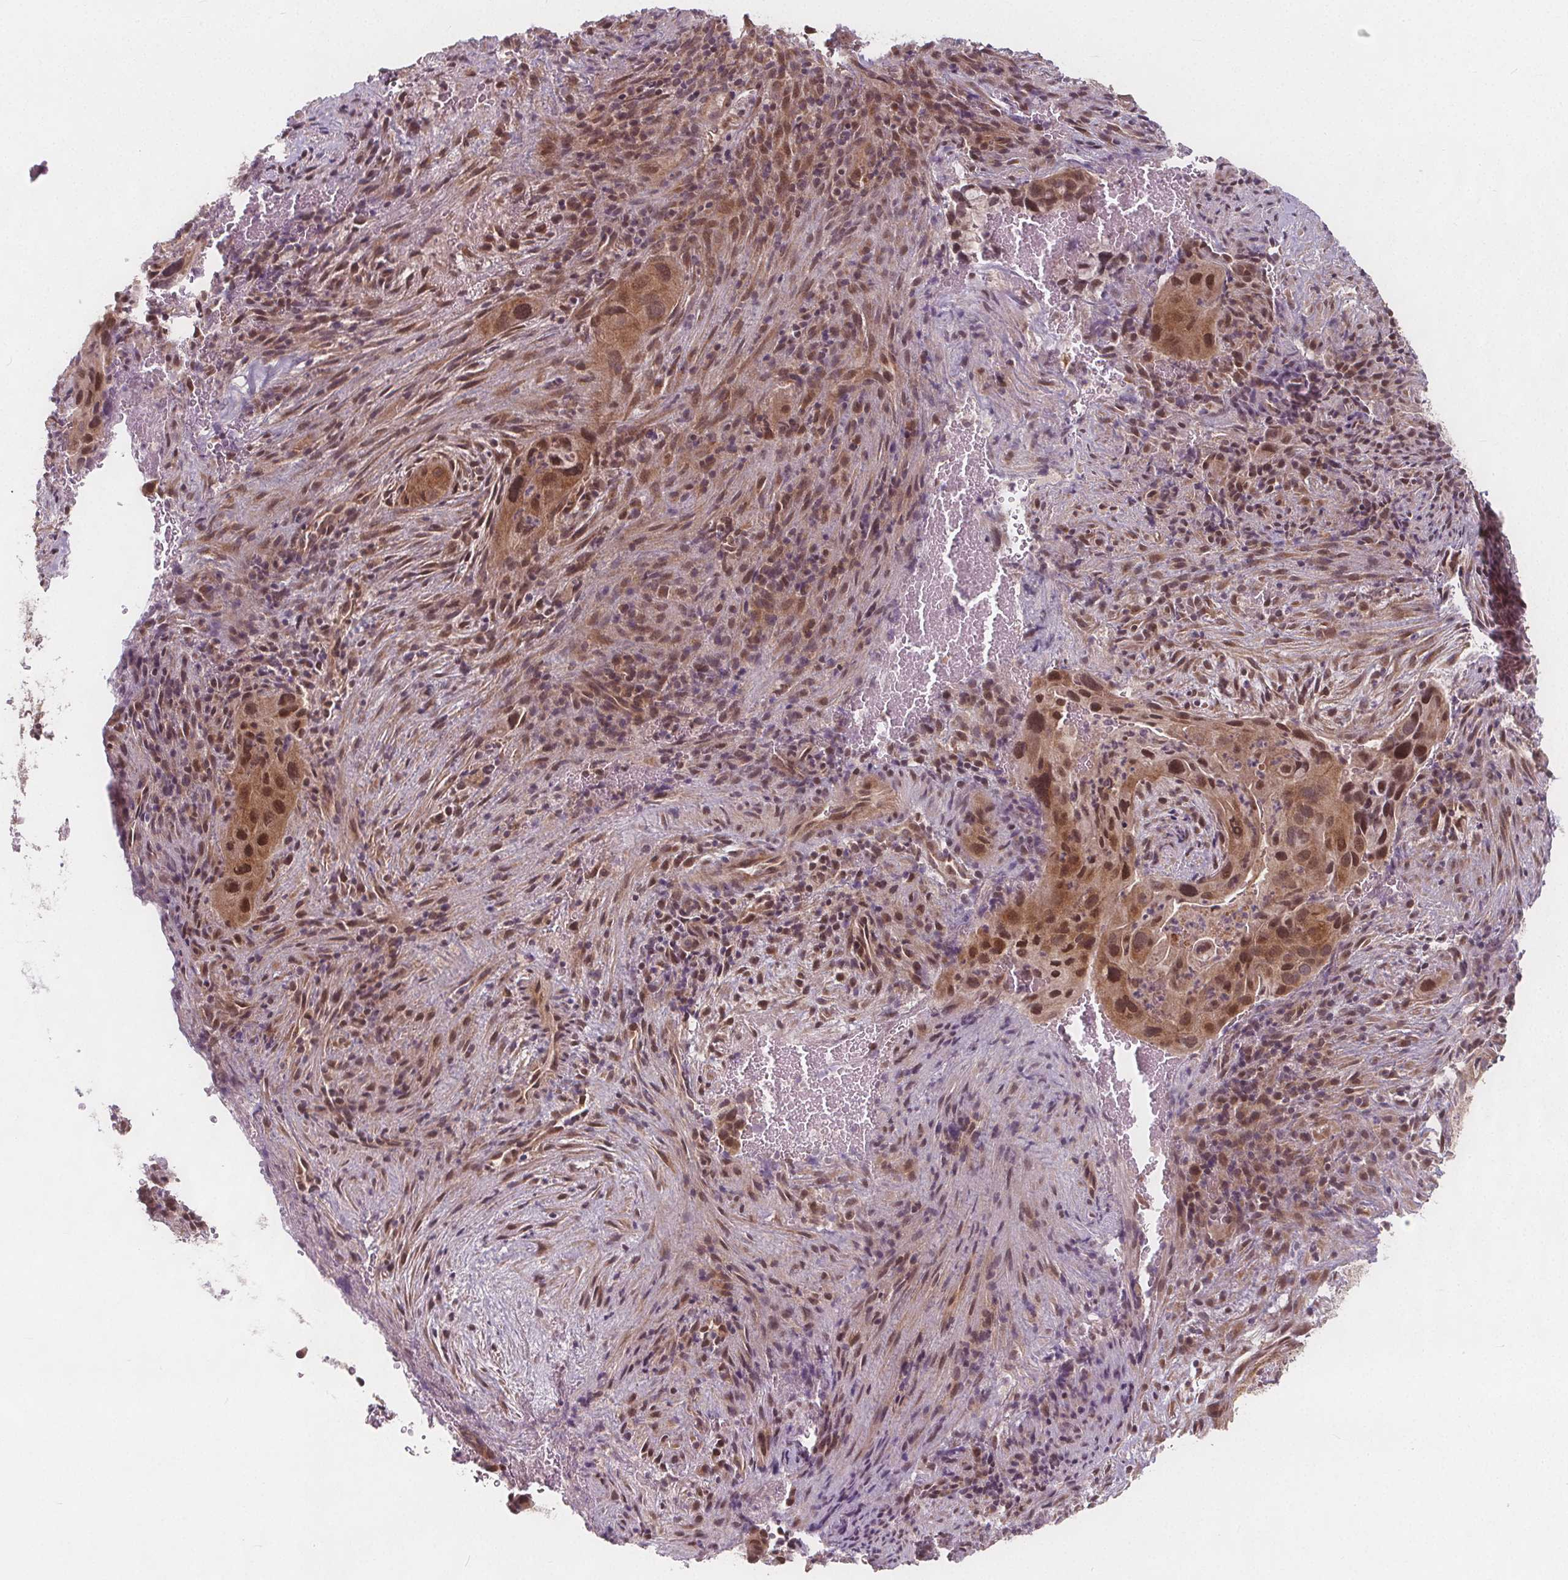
{"staining": {"intensity": "moderate", "quantity": ">75%", "location": "cytoplasmic/membranous,nuclear"}, "tissue": "cervical cancer", "cell_type": "Tumor cells", "image_type": "cancer", "snomed": [{"axis": "morphology", "description": "Squamous cell carcinoma, NOS"}, {"axis": "topography", "description": "Cervix"}], "caption": "The micrograph displays a brown stain indicating the presence of a protein in the cytoplasmic/membranous and nuclear of tumor cells in cervical cancer (squamous cell carcinoma).", "gene": "AKT1S1", "patient": {"sex": "female", "age": 38}}